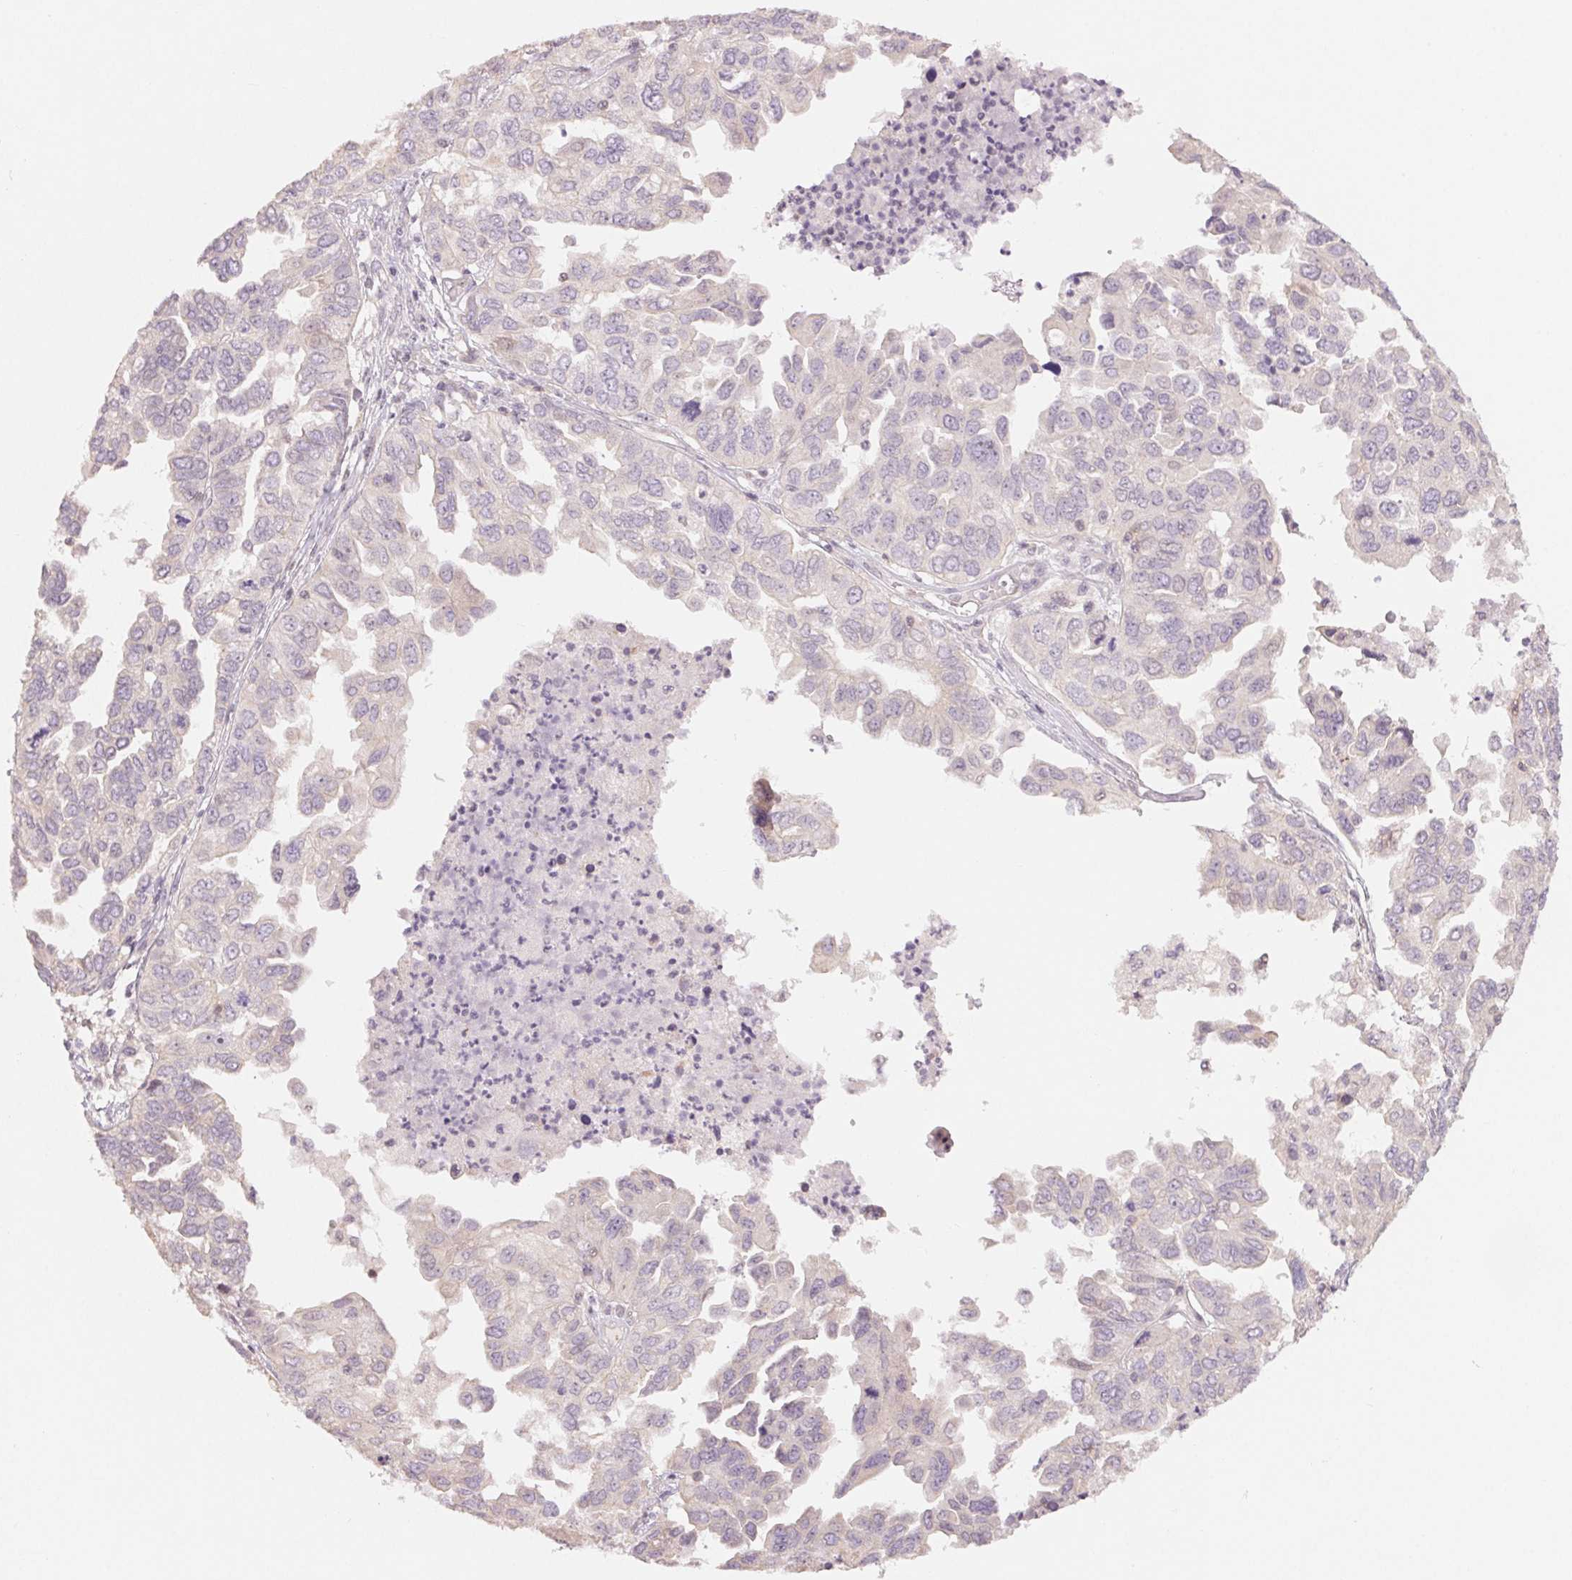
{"staining": {"intensity": "negative", "quantity": "none", "location": "none"}, "tissue": "ovarian cancer", "cell_type": "Tumor cells", "image_type": "cancer", "snomed": [{"axis": "morphology", "description": "Cystadenocarcinoma, serous, NOS"}, {"axis": "topography", "description": "Ovary"}], "caption": "Tumor cells are negative for protein expression in human serous cystadenocarcinoma (ovarian).", "gene": "DENND2C", "patient": {"sex": "female", "age": 53}}